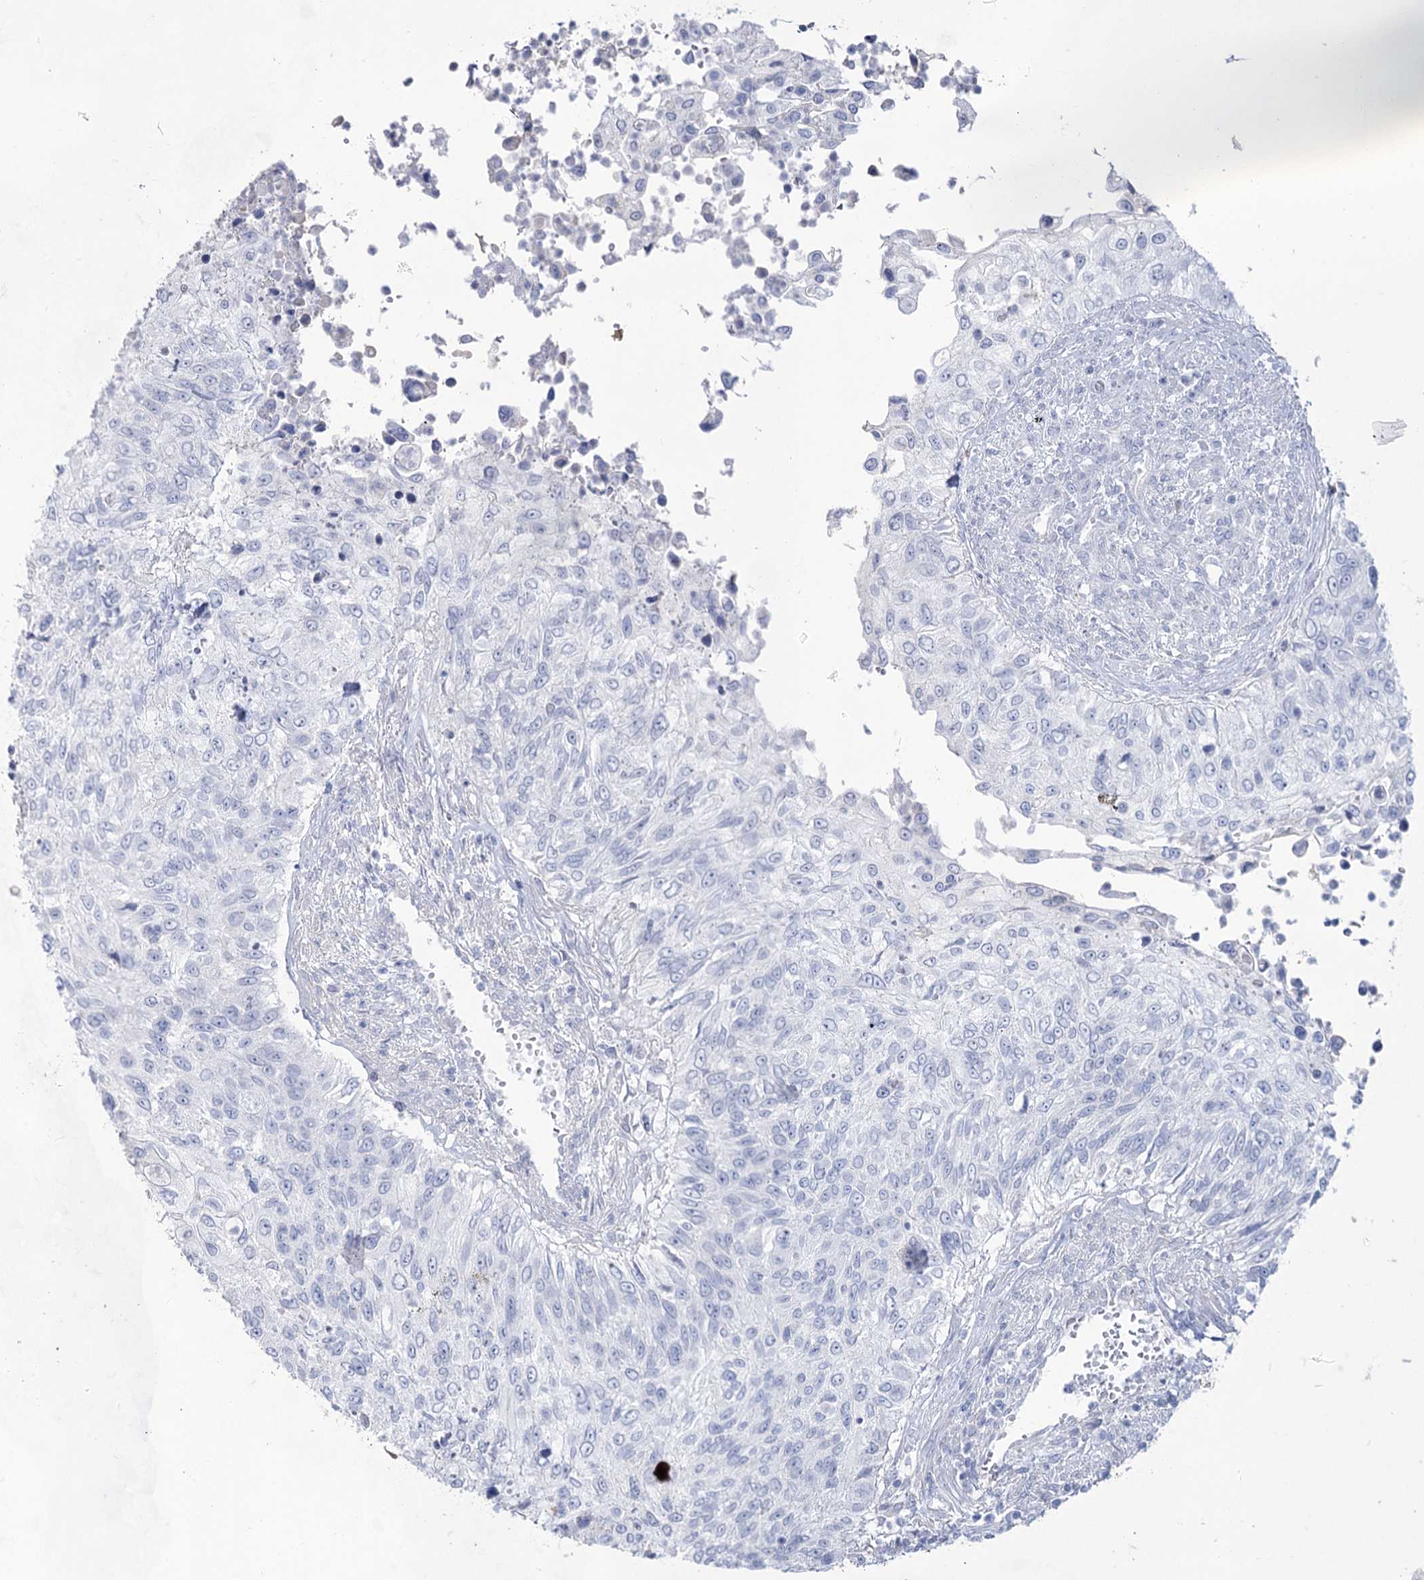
{"staining": {"intensity": "negative", "quantity": "none", "location": "none"}, "tissue": "urothelial cancer", "cell_type": "Tumor cells", "image_type": "cancer", "snomed": [{"axis": "morphology", "description": "Urothelial carcinoma, High grade"}, {"axis": "topography", "description": "Urinary bladder"}], "caption": "This is an immunohistochemistry (IHC) photomicrograph of urothelial carcinoma (high-grade). There is no positivity in tumor cells.", "gene": "ACRV1", "patient": {"sex": "female", "age": 60}}